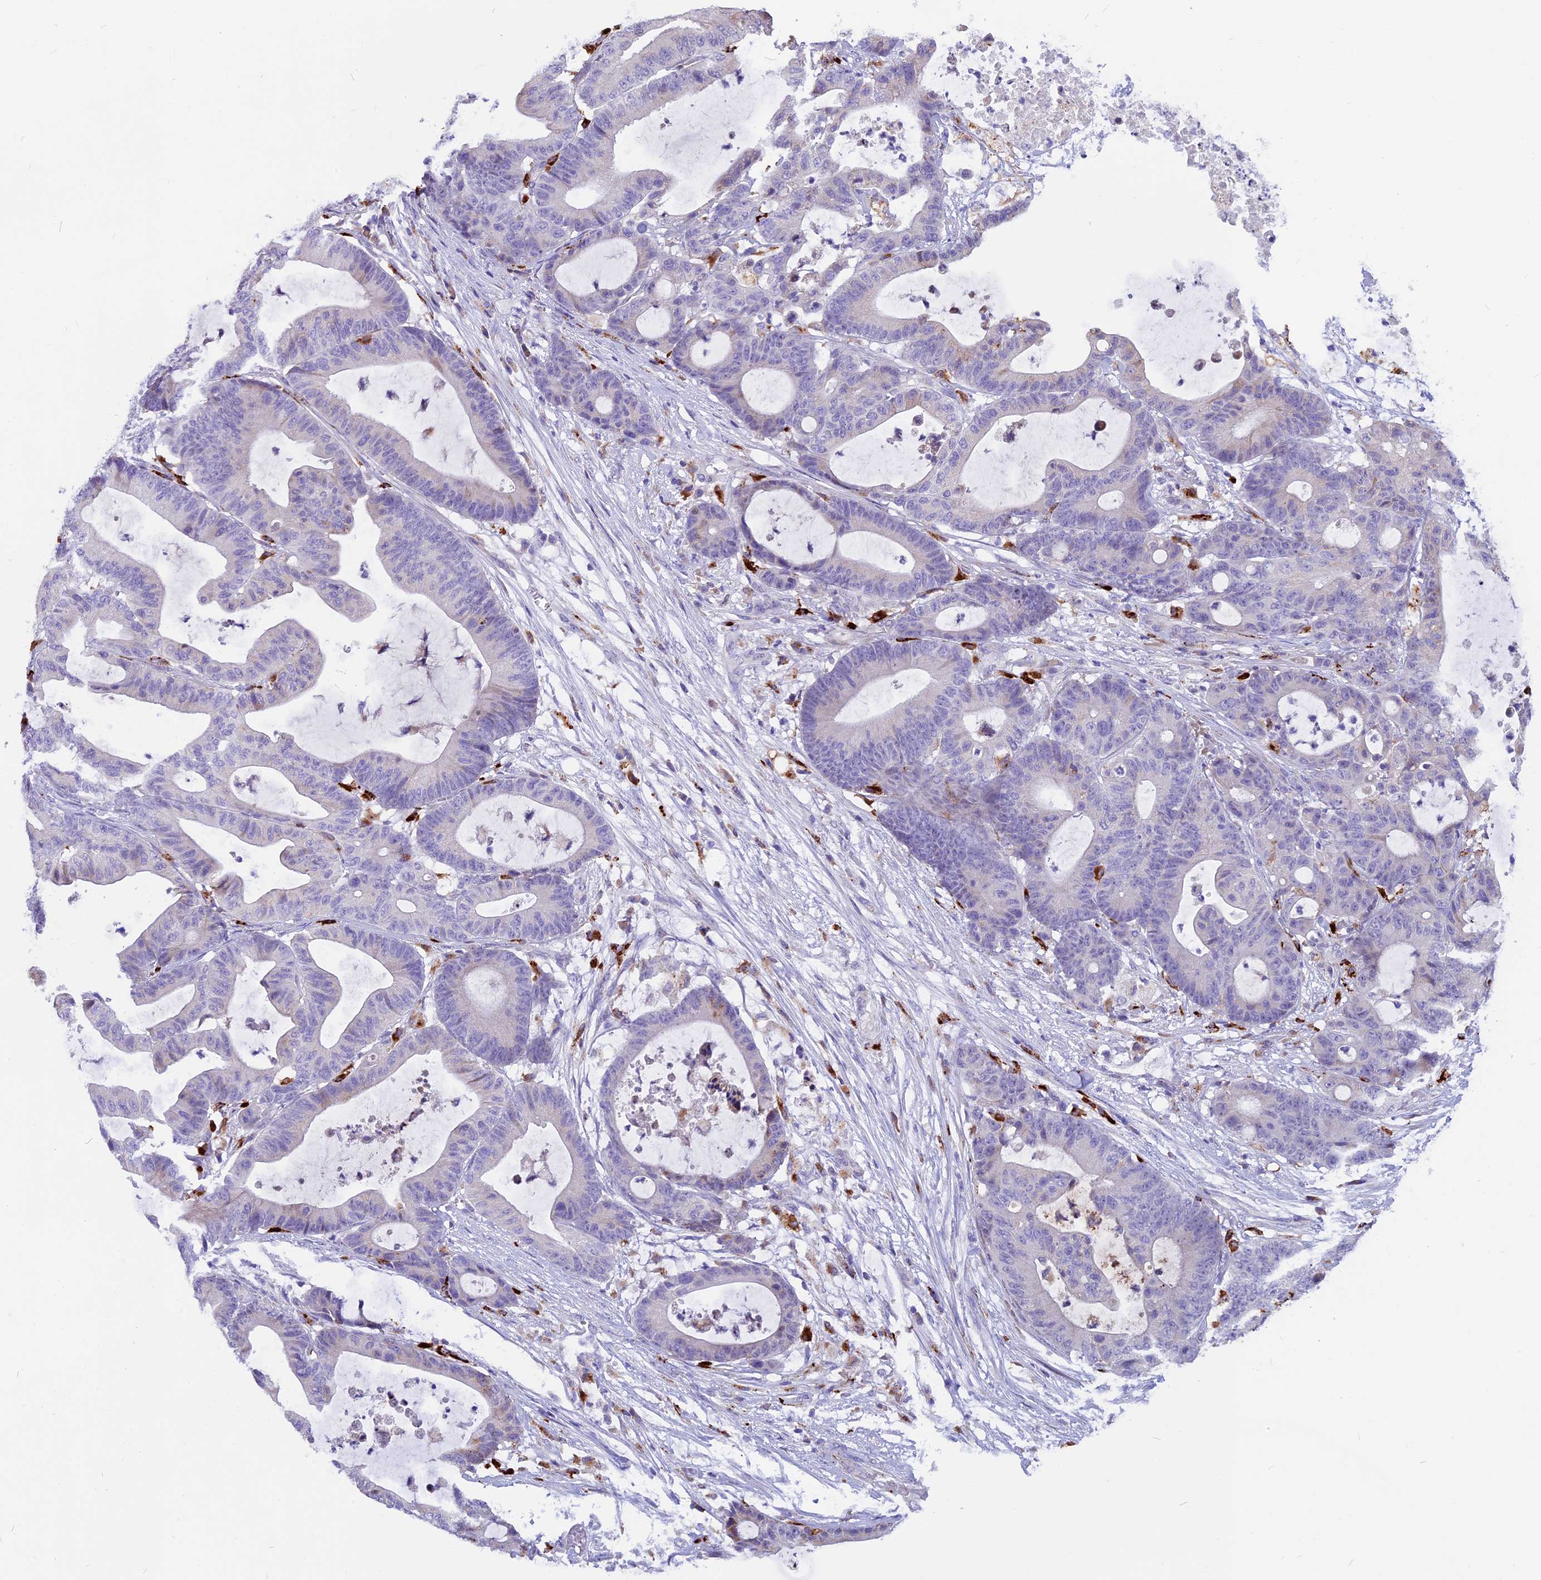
{"staining": {"intensity": "negative", "quantity": "none", "location": "none"}, "tissue": "colorectal cancer", "cell_type": "Tumor cells", "image_type": "cancer", "snomed": [{"axis": "morphology", "description": "Adenocarcinoma, NOS"}, {"axis": "topography", "description": "Colon"}], "caption": "The micrograph reveals no staining of tumor cells in adenocarcinoma (colorectal).", "gene": "THRSP", "patient": {"sex": "female", "age": 84}}